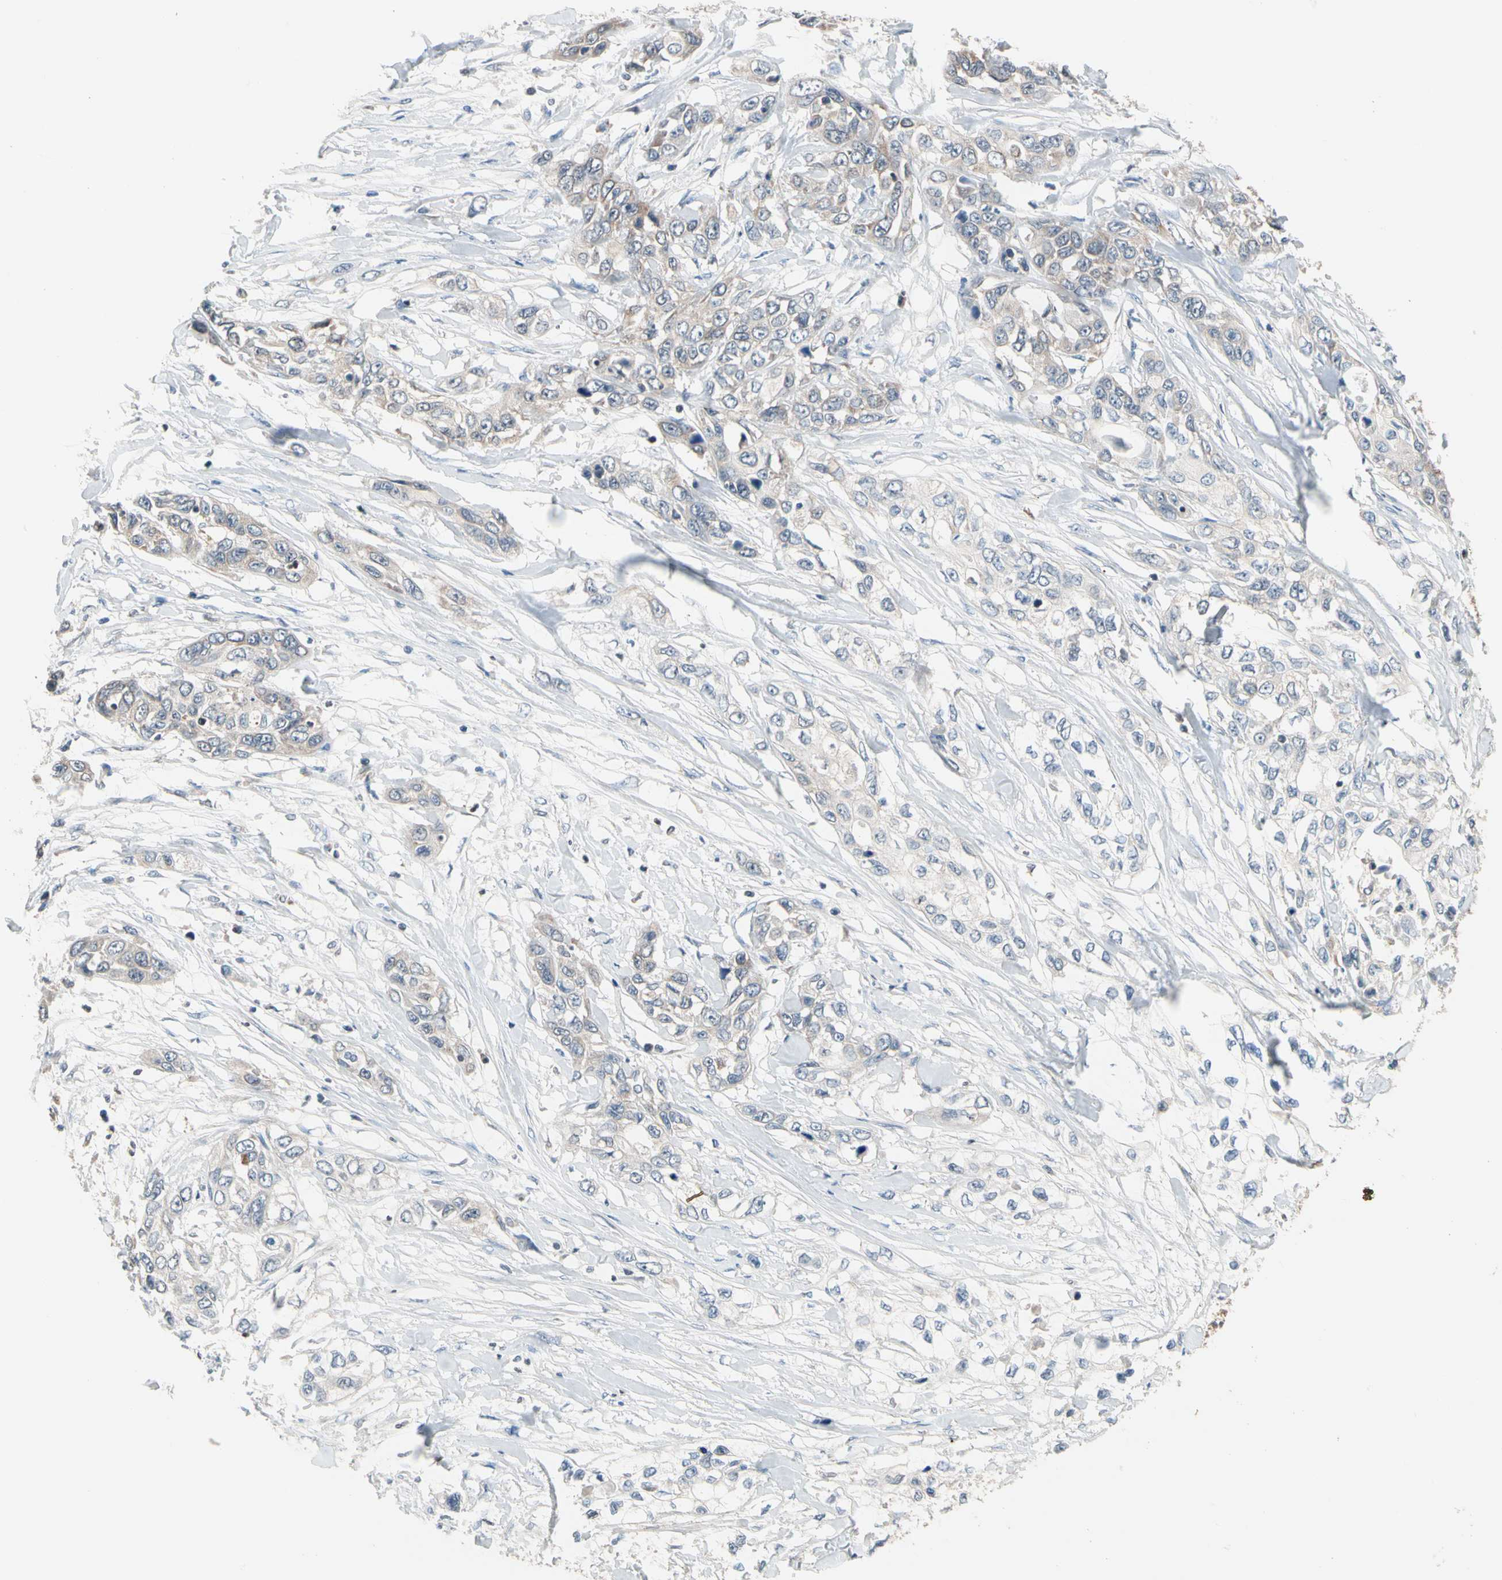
{"staining": {"intensity": "weak", "quantity": "<25%", "location": "cytoplasmic/membranous"}, "tissue": "pancreatic cancer", "cell_type": "Tumor cells", "image_type": "cancer", "snomed": [{"axis": "morphology", "description": "Adenocarcinoma, NOS"}, {"axis": "topography", "description": "Pancreas"}], "caption": "Immunohistochemical staining of human pancreatic cancer (adenocarcinoma) displays no significant staining in tumor cells.", "gene": "MTHFS", "patient": {"sex": "female", "age": 70}}